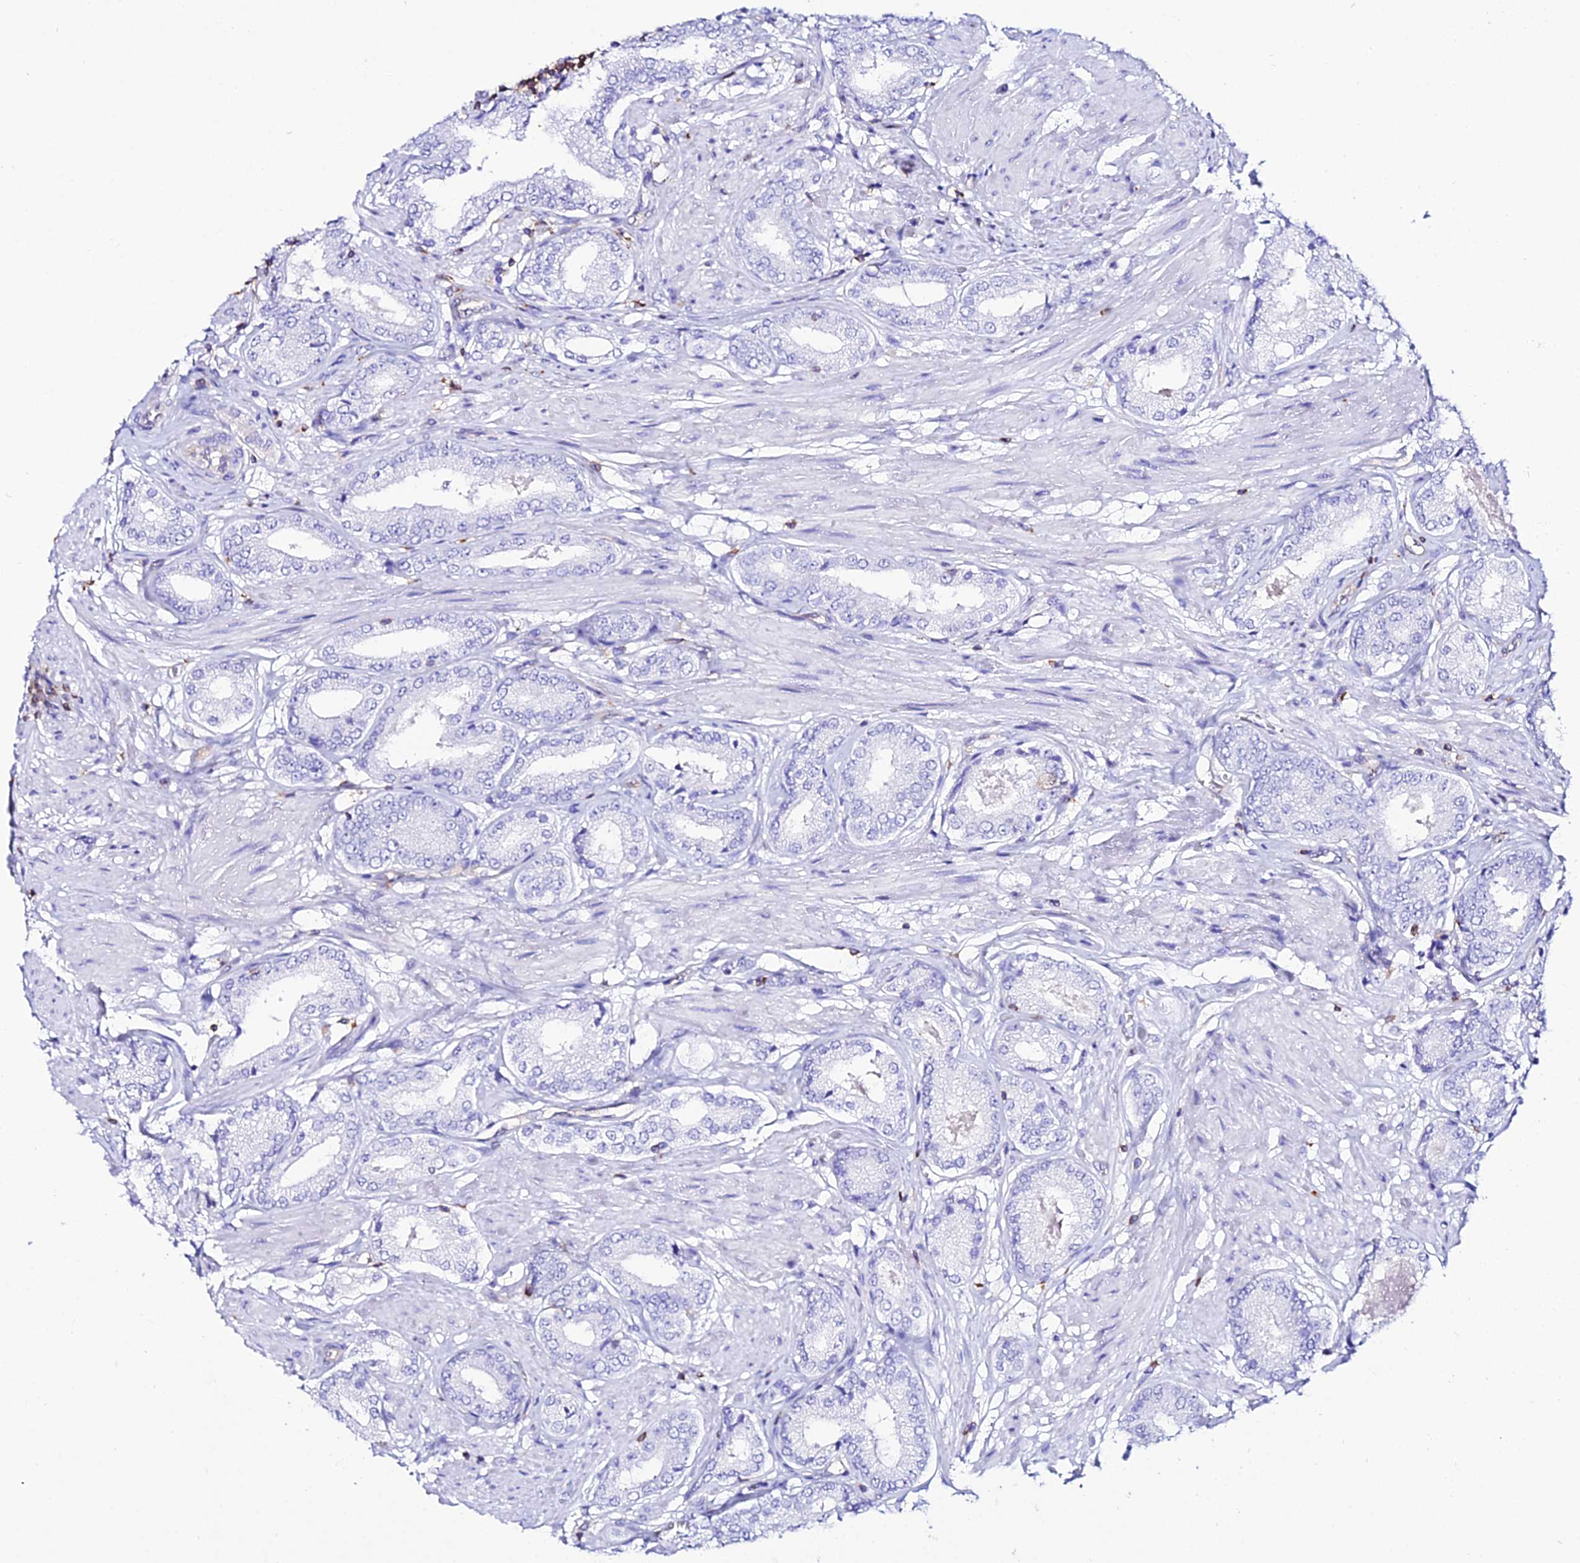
{"staining": {"intensity": "negative", "quantity": "none", "location": "none"}, "tissue": "prostate cancer", "cell_type": "Tumor cells", "image_type": "cancer", "snomed": [{"axis": "morphology", "description": "Adenocarcinoma, High grade"}, {"axis": "topography", "description": "Prostate and seminal vesicle, NOS"}], "caption": "A histopathology image of human adenocarcinoma (high-grade) (prostate) is negative for staining in tumor cells.", "gene": "S100A16", "patient": {"sex": "male", "age": 64}}